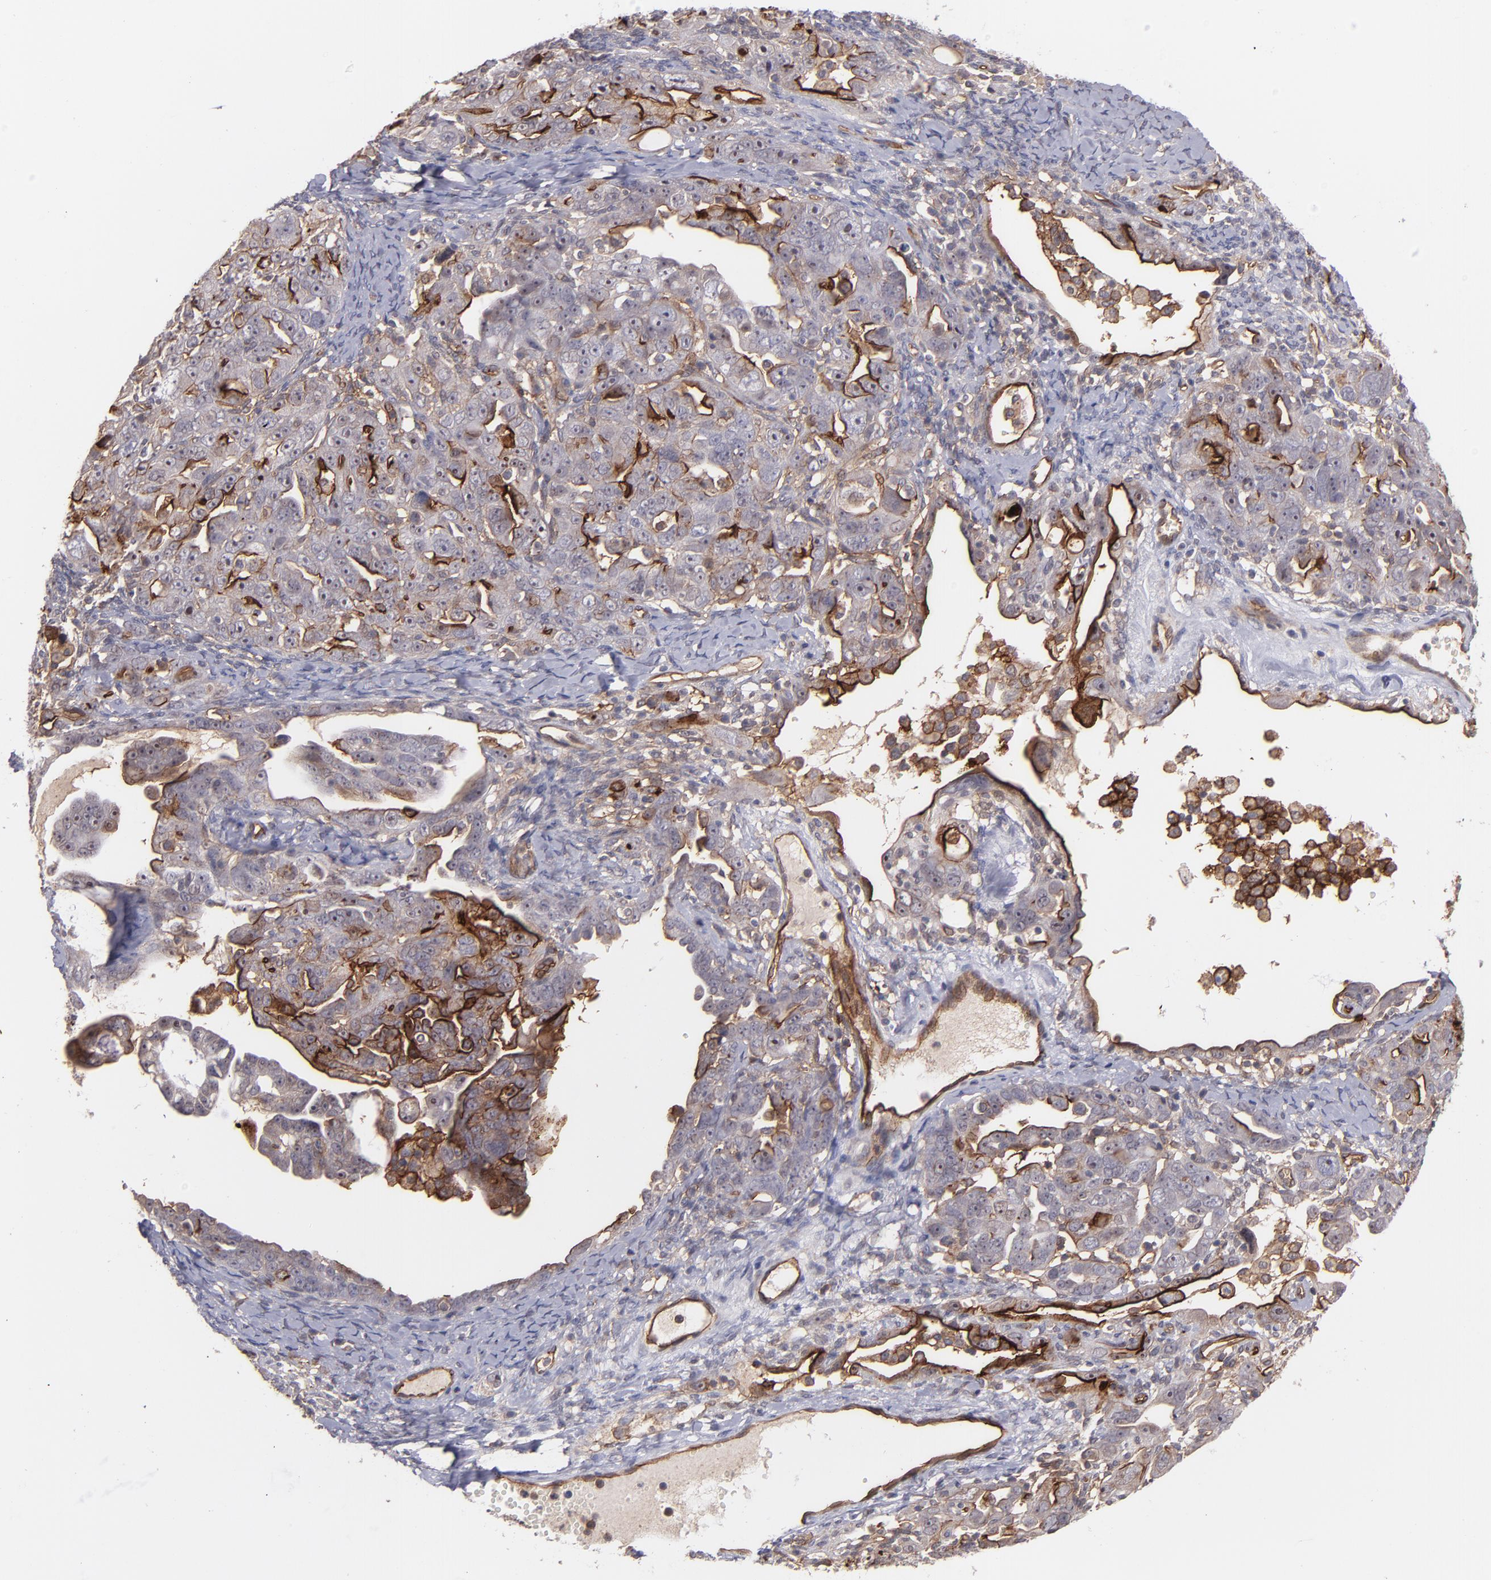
{"staining": {"intensity": "strong", "quantity": "<25%", "location": "cytoplasmic/membranous"}, "tissue": "ovarian cancer", "cell_type": "Tumor cells", "image_type": "cancer", "snomed": [{"axis": "morphology", "description": "Cystadenocarcinoma, serous, NOS"}, {"axis": "topography", "description": "Ovary"}], "caption": "Human ovarian cancer (serous cystadenocarcinoma) stained with a protein marker reveals strong staining in tumor cells.", "gene": "ICAM1", "patient": {"sex": "female", "age": 66}}